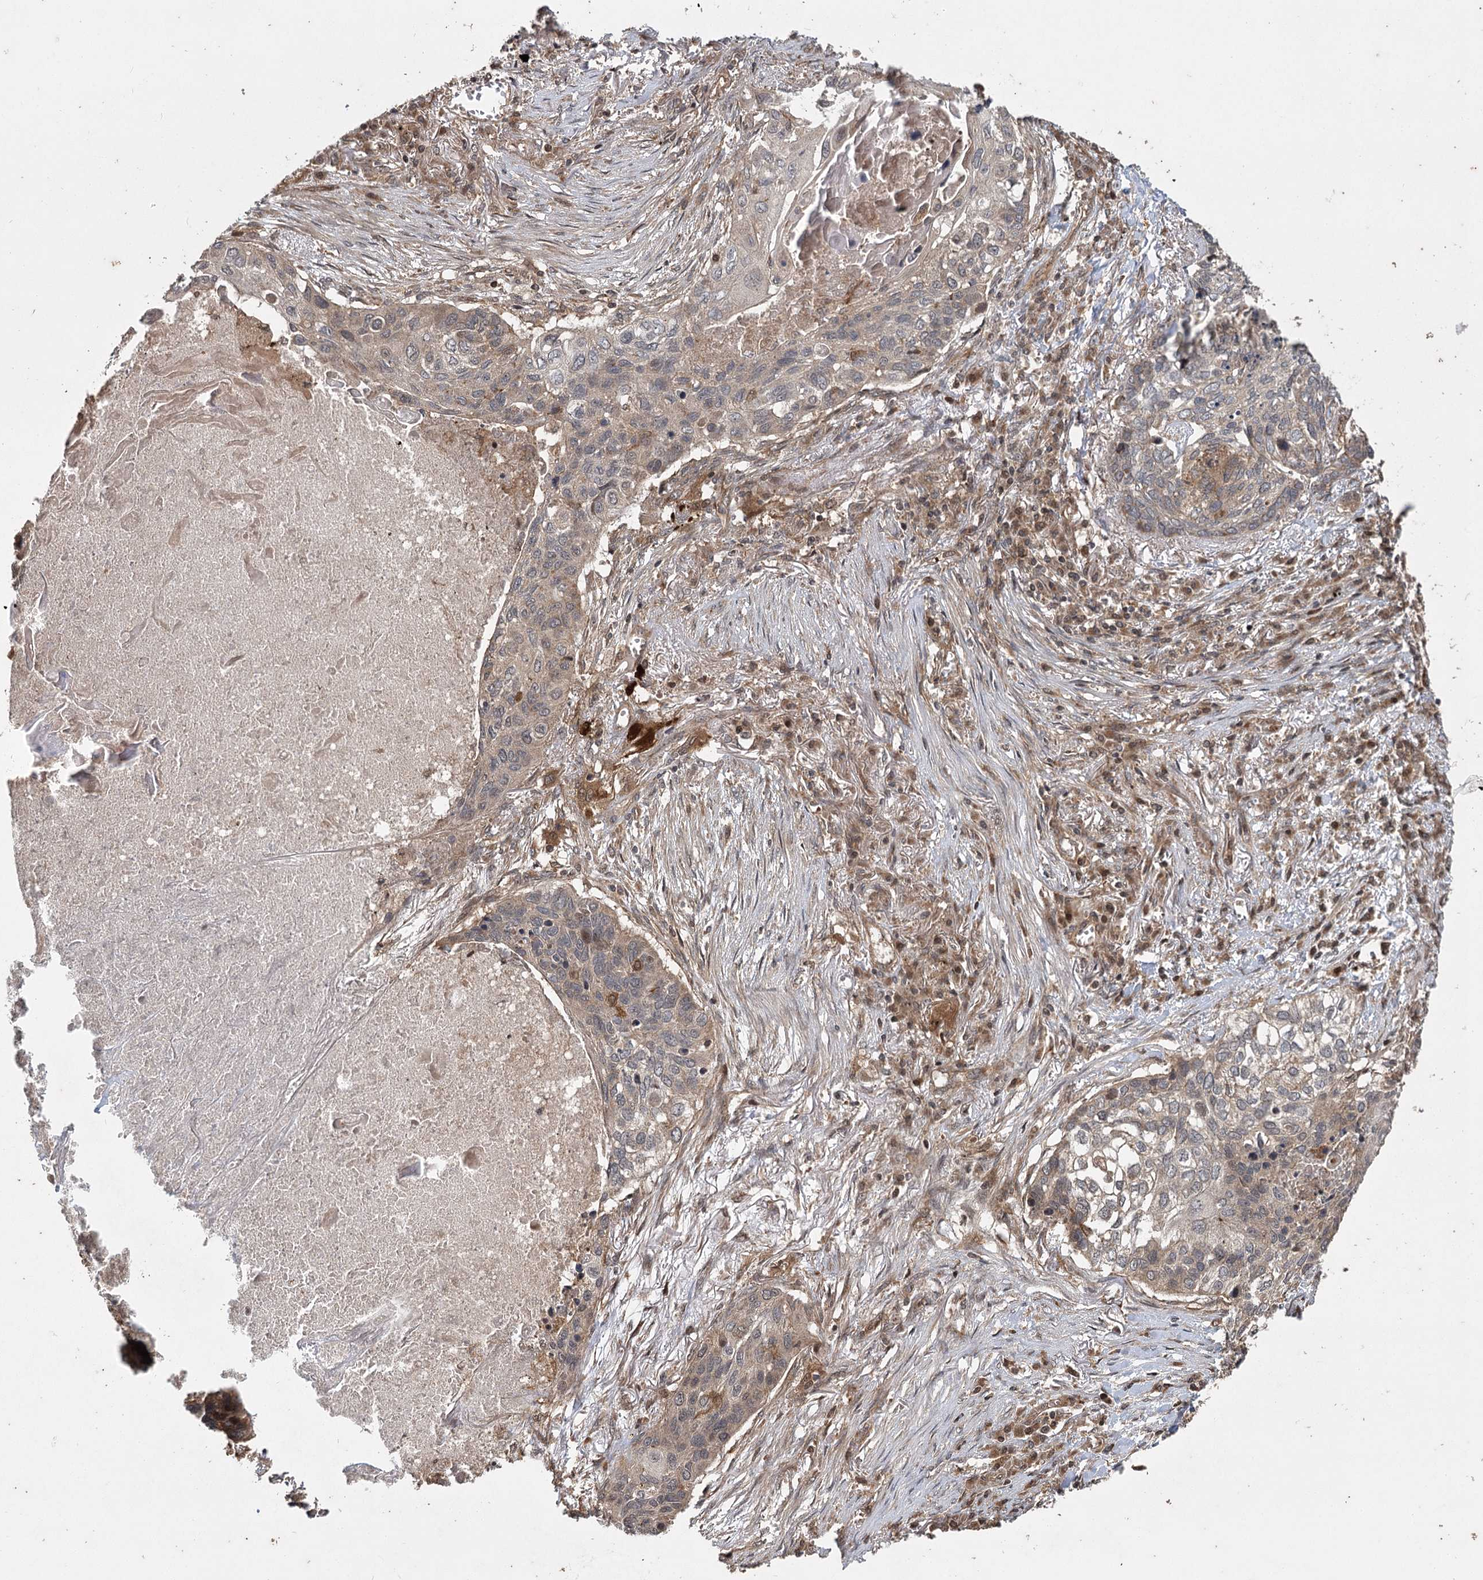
{"staining": {"intensity": "weak", "quantity": ">75%", "location": "cytoplasmic/membranous"}, "tissue": "lung cancer", "cell_type": "Tumor cells", "image_type": "cancer", "snomed": [{"axis": "morphology", "description": "Squamous cell carcinoma, NOS"}, {"axis": "topography", "description": "Lung"}], "caption": "The photomicrograph shows immunohistochemical staining of lung squamous cell carcinoma. There is weak cytoplasmic/membranous expression is seen in about >75% of tumor cells.", "gene": "INSIG2", "patient": {"sex": "female", "age": 63}}